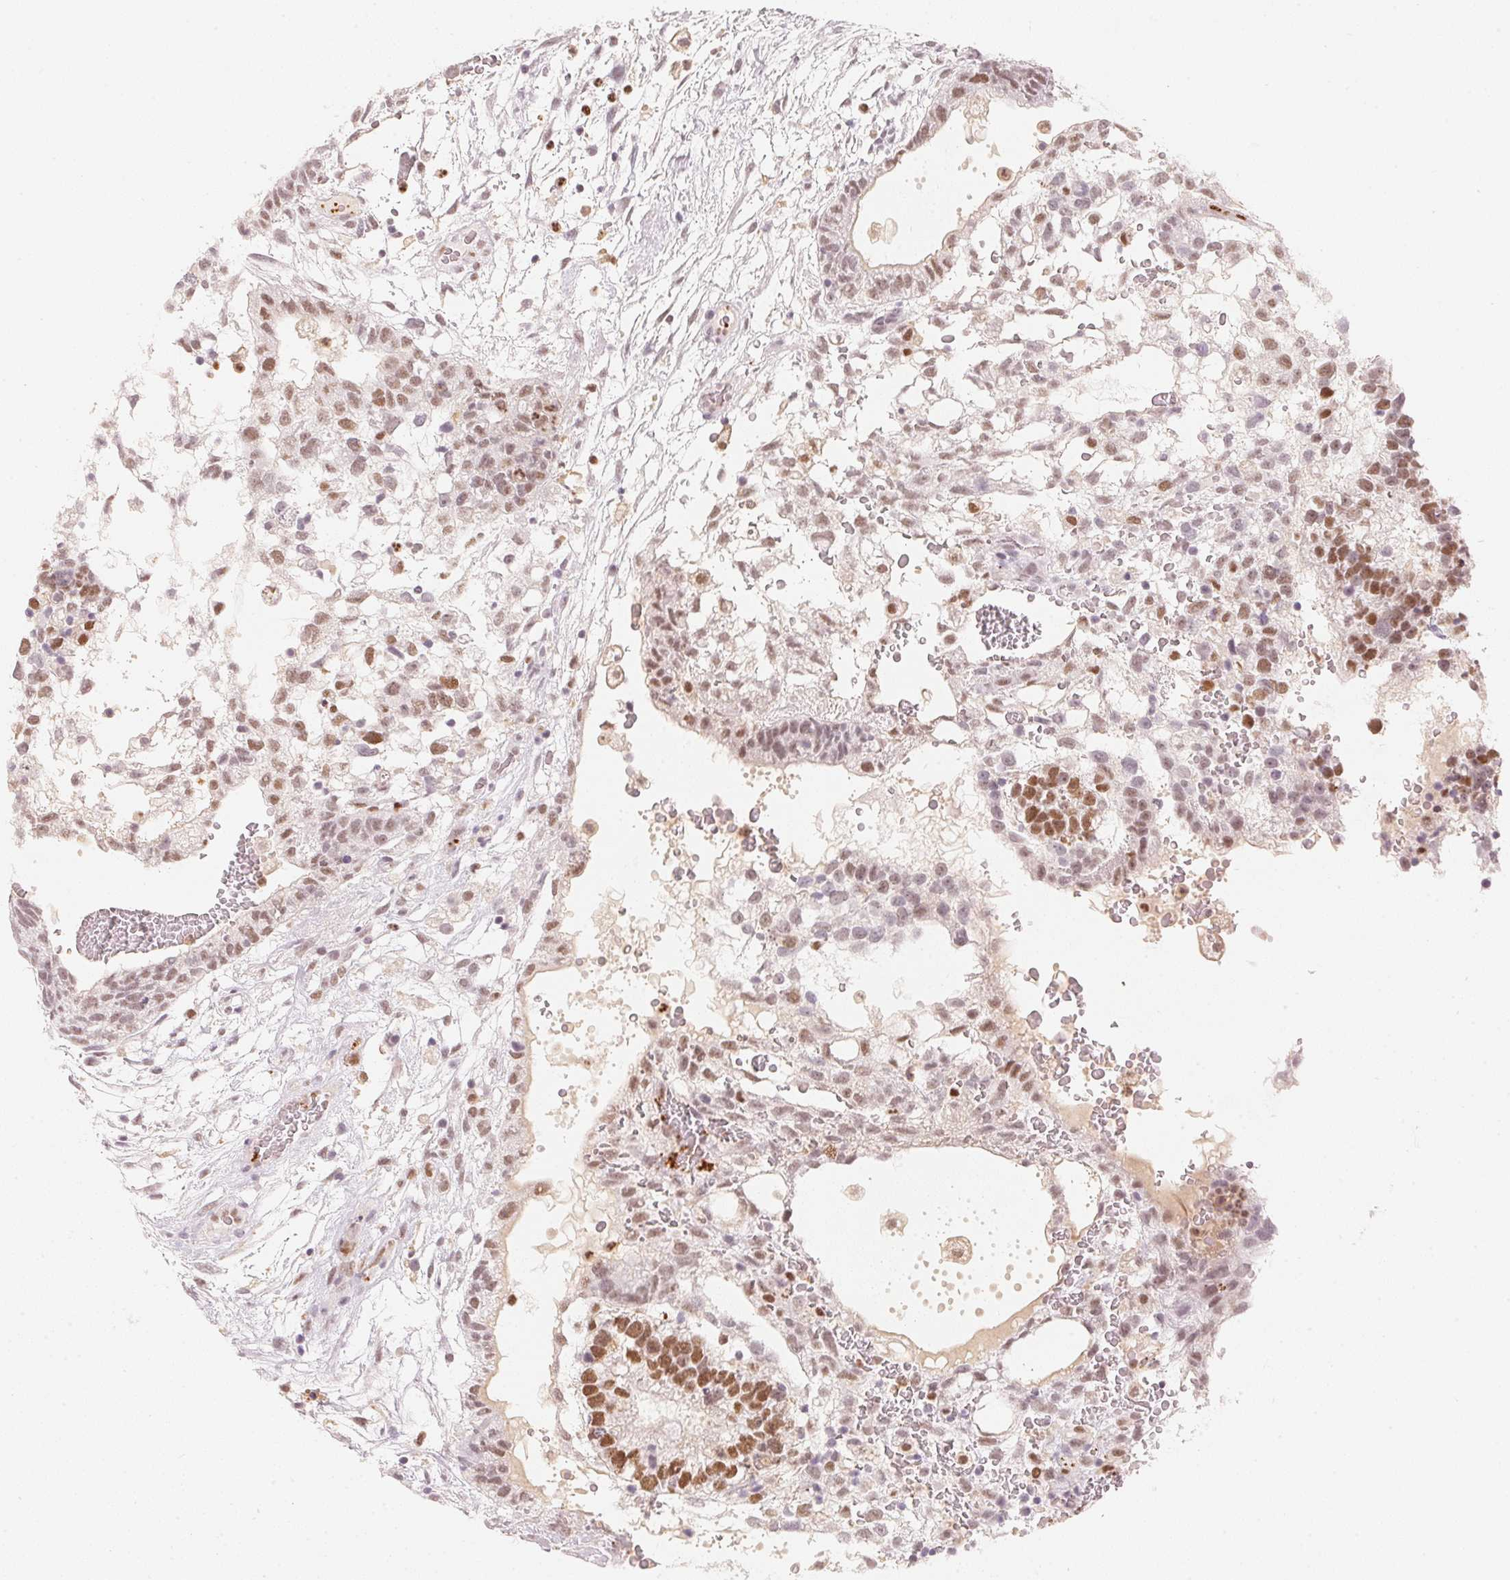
{"staining": {"intensity": "moderate", "quantity": ">75%", "location": "nuclear"}, "tissue": "testis cancer", "cell_type": "Tumor cells", "image_type": "cancer", "snomed": [{"axis": "morphology", "description": "Normal tissue, NOS"}, {"axis": "morphology", "description": "Carcinoma, Embryonal, NOS"}, {"axis": "topography", "description": "Testis"}], "caption": "Testis cancer stained with a brown dye exhibits moderate nuclear positive expression in approximately >75% of tumor cells.", "gene": "ARHGAP22", "patient": {"sex": "male", "age": 32}}